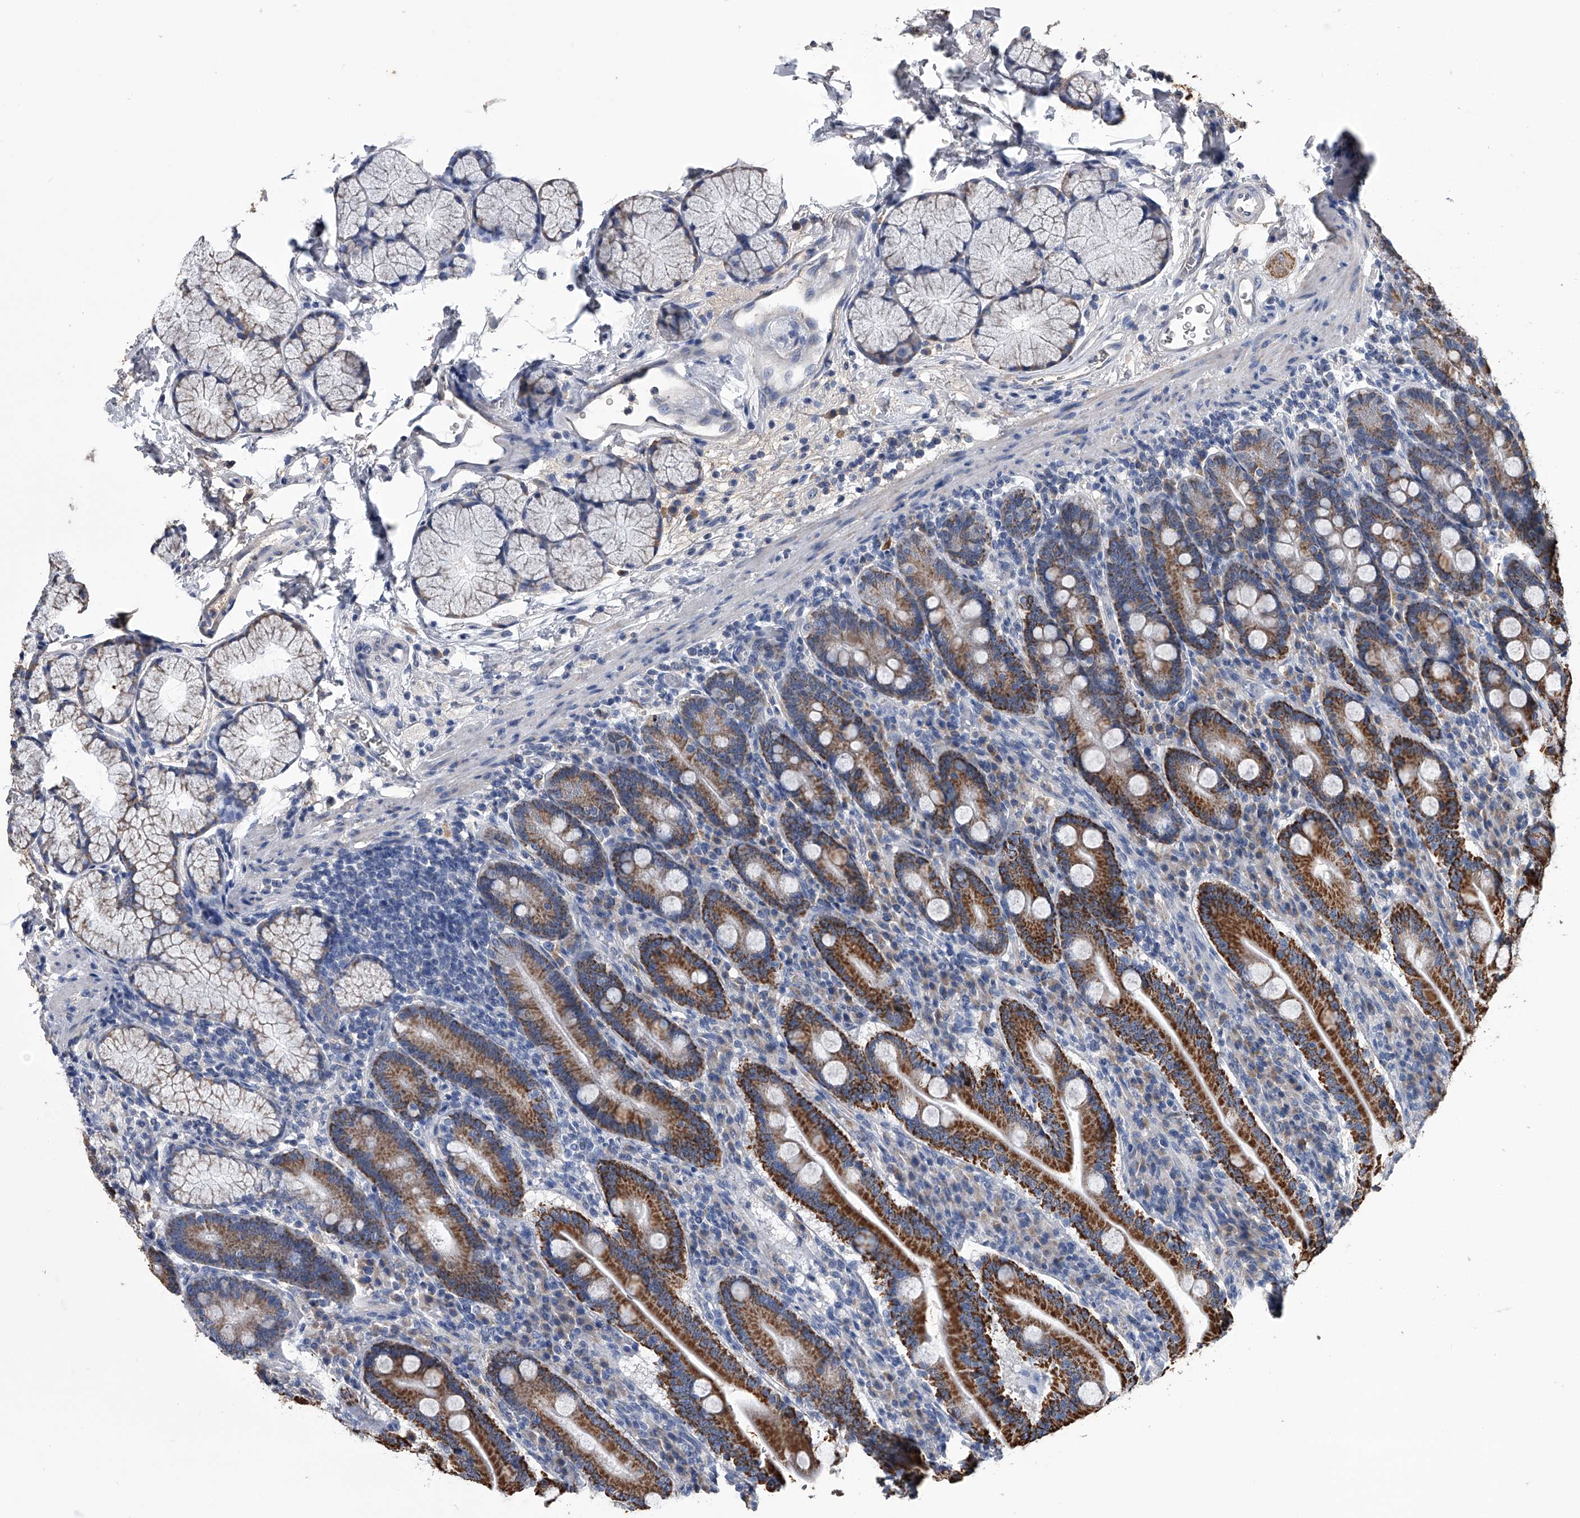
{"staining": {"intensity": "strong", "quantity": ">75%", "location": "cytoplasmic/membranous"}, "tissue": "duodenum", "cell_type": "Glandular cells", "image_type": "normal", "snomed": [{"axis": "morphology", "description": "Normal tissue, NOS"}, {"axis": "topography", "description": "Duodenum"}], "caption": "The immunohistochemical stain highlights strong cytoplasmic/membranous staining in glandular cells of normal duodenum. Using DAB (3,3'-diaminobenzidine) (brown) and hematoxylin (blue) stains, captured at high magnification using brightfield microscopy.", "gene": "OAT", "patient": {"sex": "male", "age": 35}}